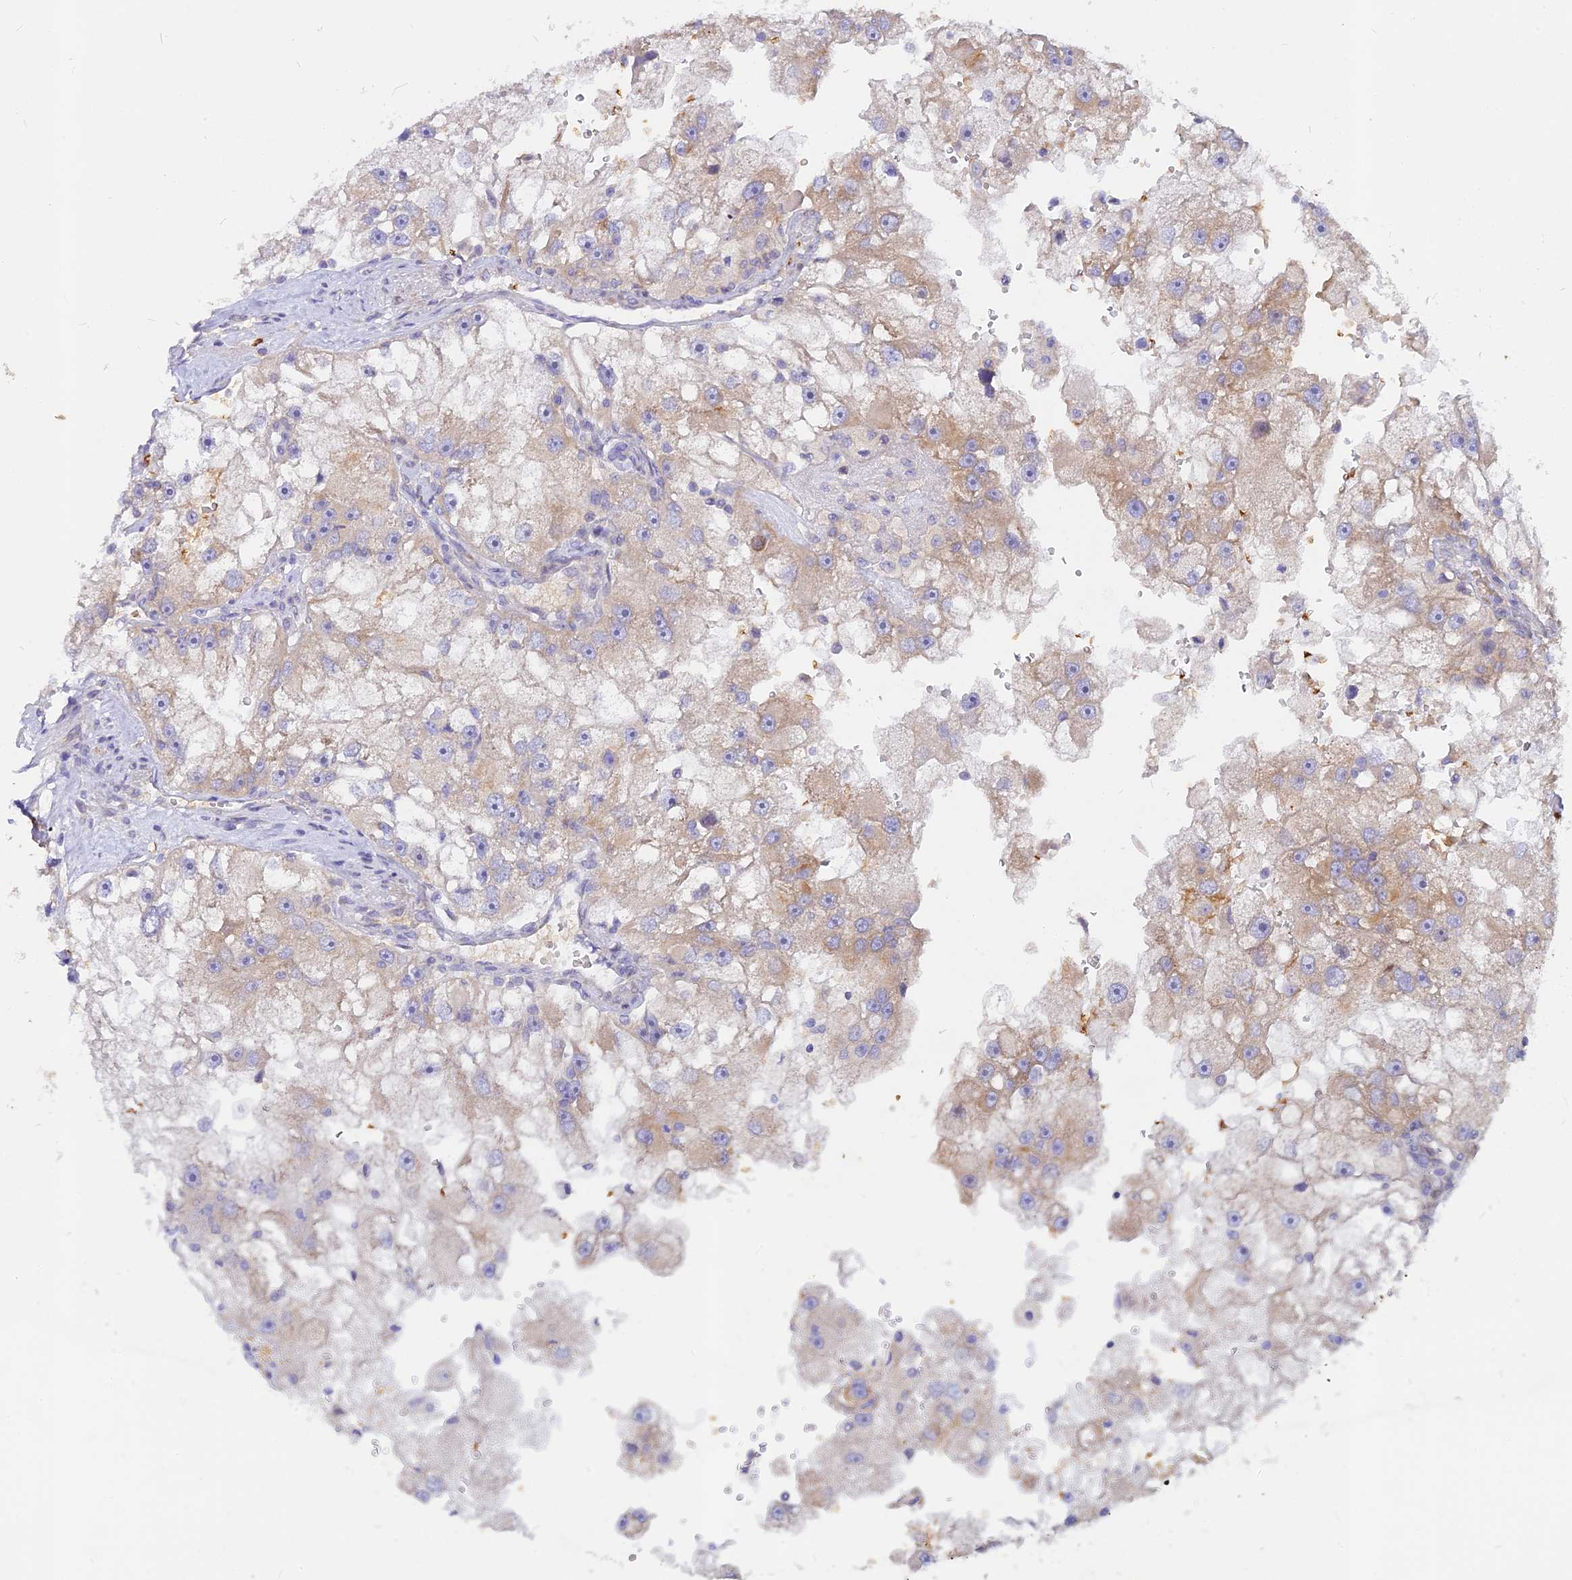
{"staining": {"intensity": "weak", "quantity": "25%-75%", "location": "cytoplasmic/membranous"}, "tissue": "renal cancer", "cell_type": "Tumor cells", "image_type": "cancer", "snomed": [{"axis": "morphology", "description": "Adenocarcinoma, NOS"}, {"axis": "topography", "description": "Kidney"}], "caption": "Renal cancer stained with a brown dye displays weak cytoplasmic/membranous positive staining in about 25%-75% of tumor cells.", "gene": "DENND2D", "patient": {"sex": "male", "age": 63}}